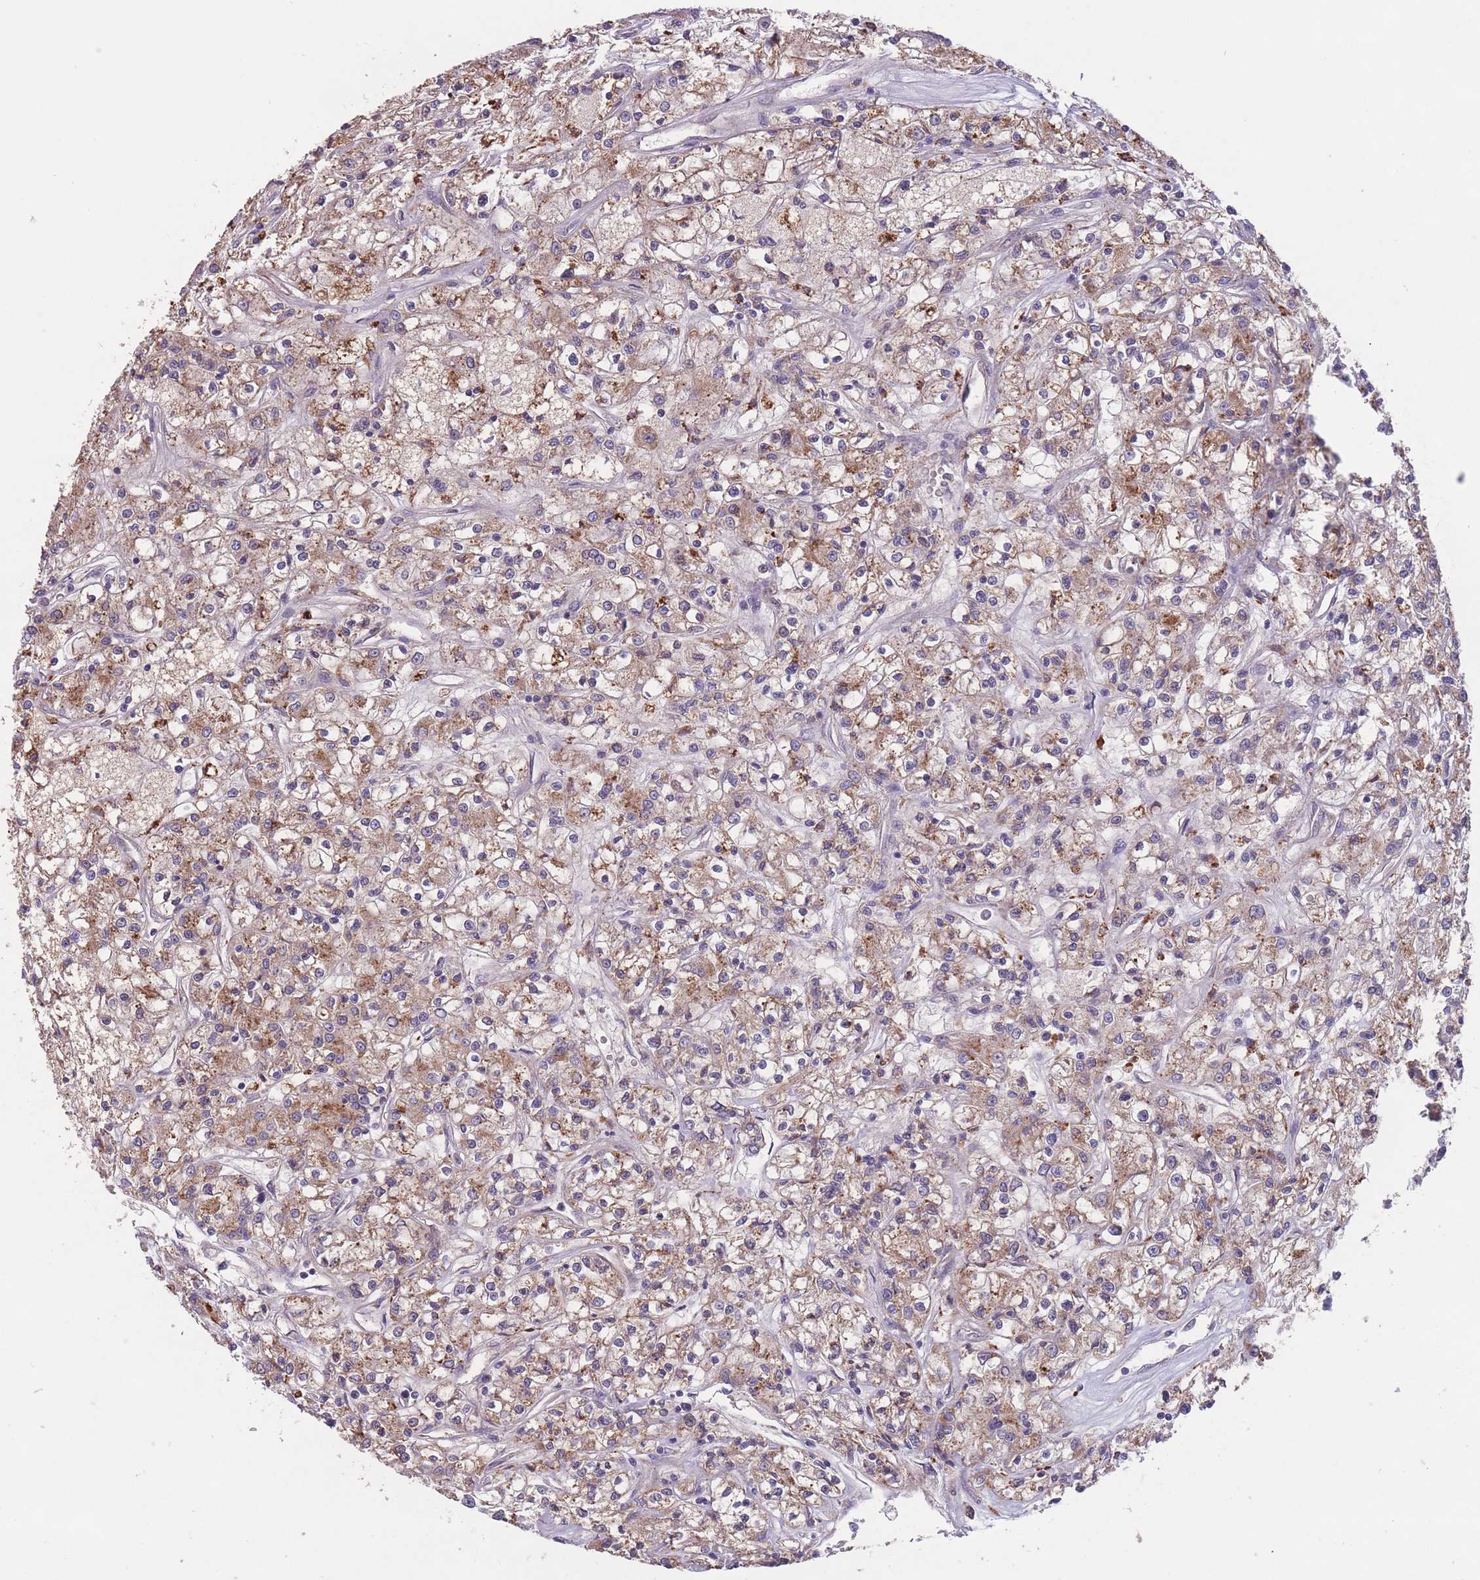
{"staining": {"intensity": "moderate", "quantity": "25%-75%", "location": "cytoplasmic/membranous"}, "tissue": "renal cancer", "cell_type": "Tumor cells", "image_type": "cancer", "snomed": [{"axis": "morphology", "description": "Adenocarcinoma, NOS"}, {"axis": "topography", "description": "Kidney"}], "caption": "The photomicrograph exhibits a brown stain indicating the presence of a protein in the cytoplasmic/membranous of tumor cells in renal cancer. The staining was performed using DAB to visualize the protein expression in brown, while the nuclei were stained in blue with hematoxylin (Magnification: 20x).", "gene": "ITPKC", "patient": {"sex": "female", "age": 59}}